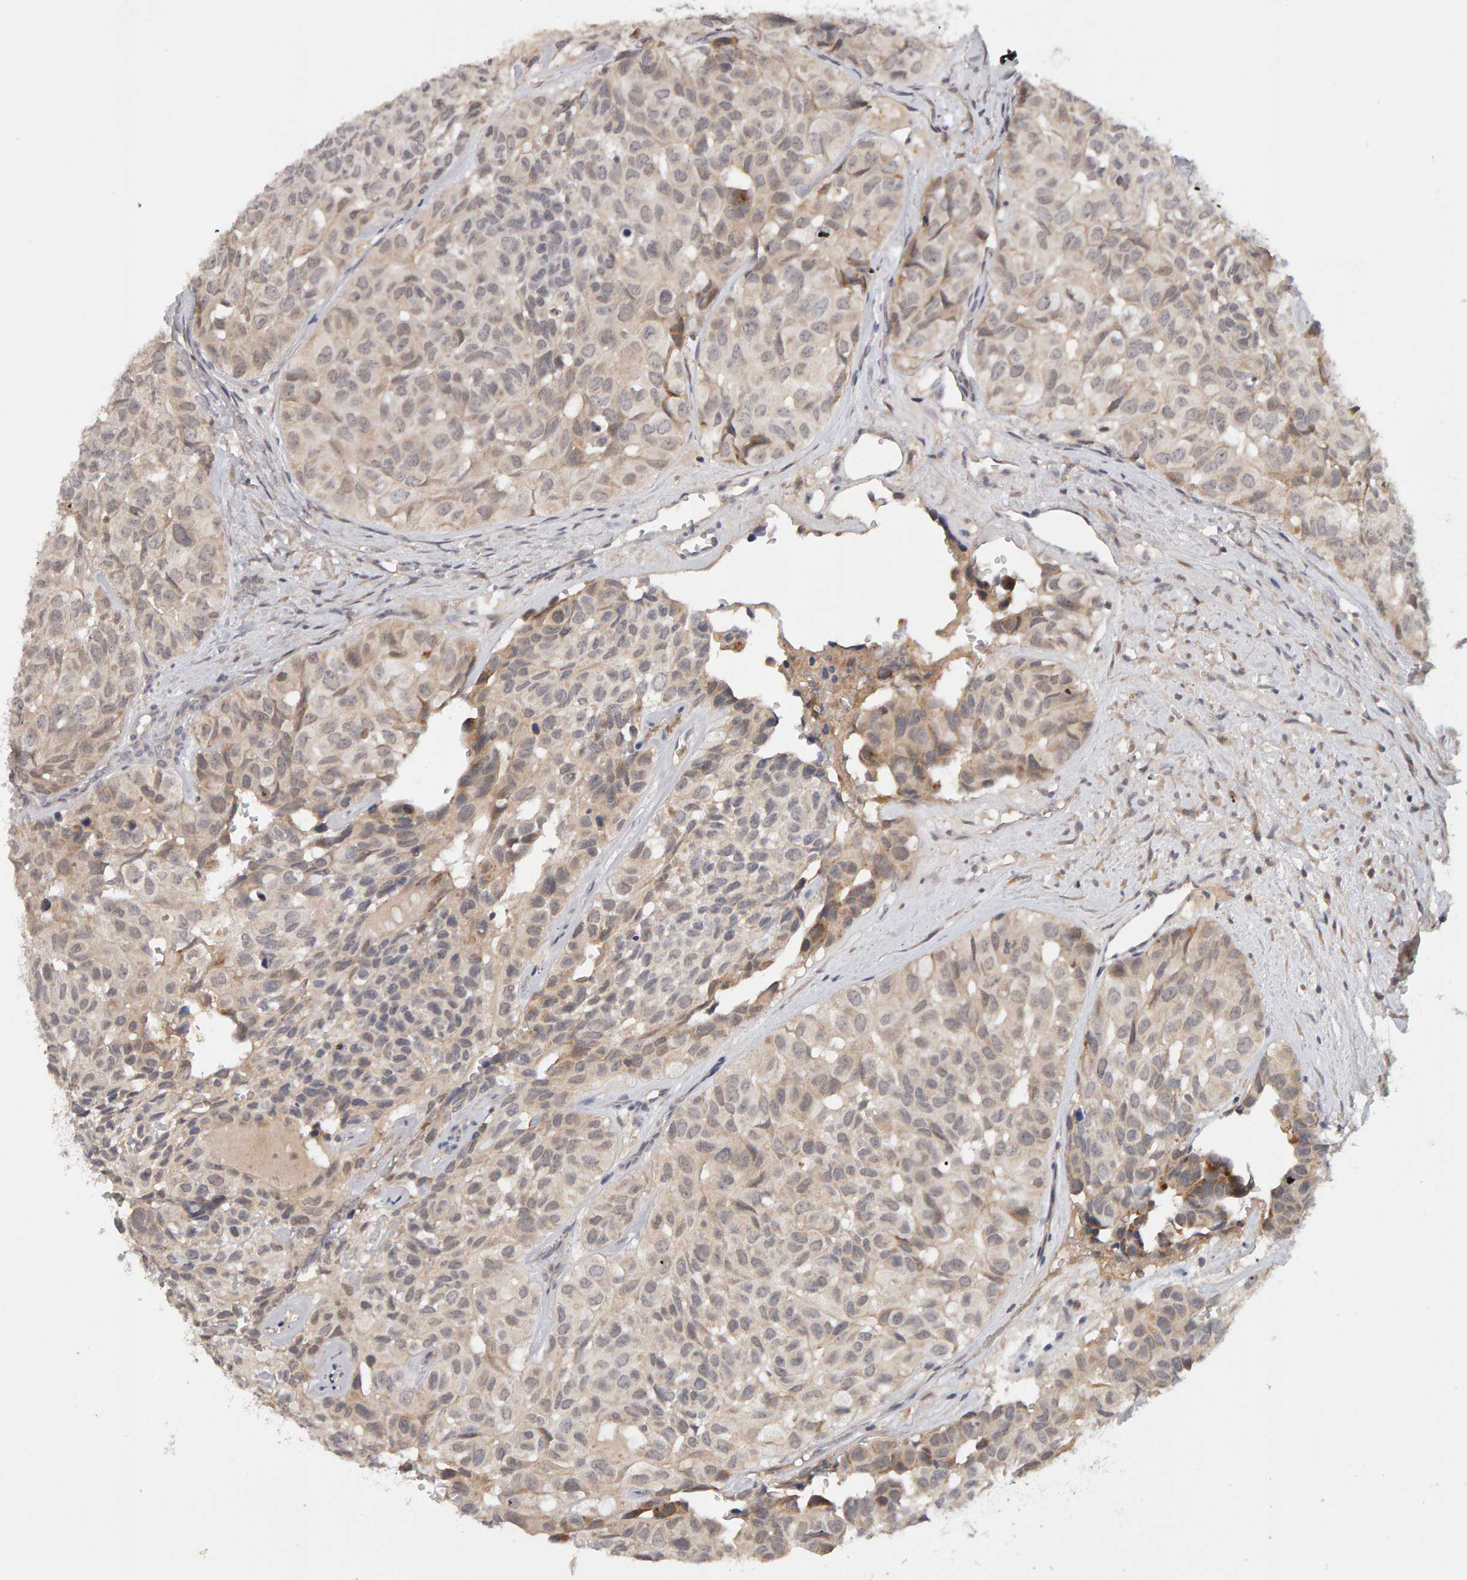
{"staining": {"intensity": "weak", "quantity": "25%-75%", "location": "cytoplasmic/membranous,nuclear"}, "tissue": "head and neck cancer", "cell_type": "Tumor cells", "image_type": "cancer", "snomed": [{"axis": "morphology", "description": "Adenocarcinoma, NOS"}, {"axis": "topography", "description": "Salivary gland, NOS"}, {"axis": "topography", "description": "Head-Neck"}], "caption": "A high-resolution micrograph shows IHC staining of adenocarcinoma (head and neck), which displays weak cytoplasmic/membranous and nuclear staining in approximately 25%-75% of tumor cells. (Brightfield microscopy of DAB IHC at high magnification).", "gene": "NUDCD1", "patient": {"sex": "female", "age": 76}}